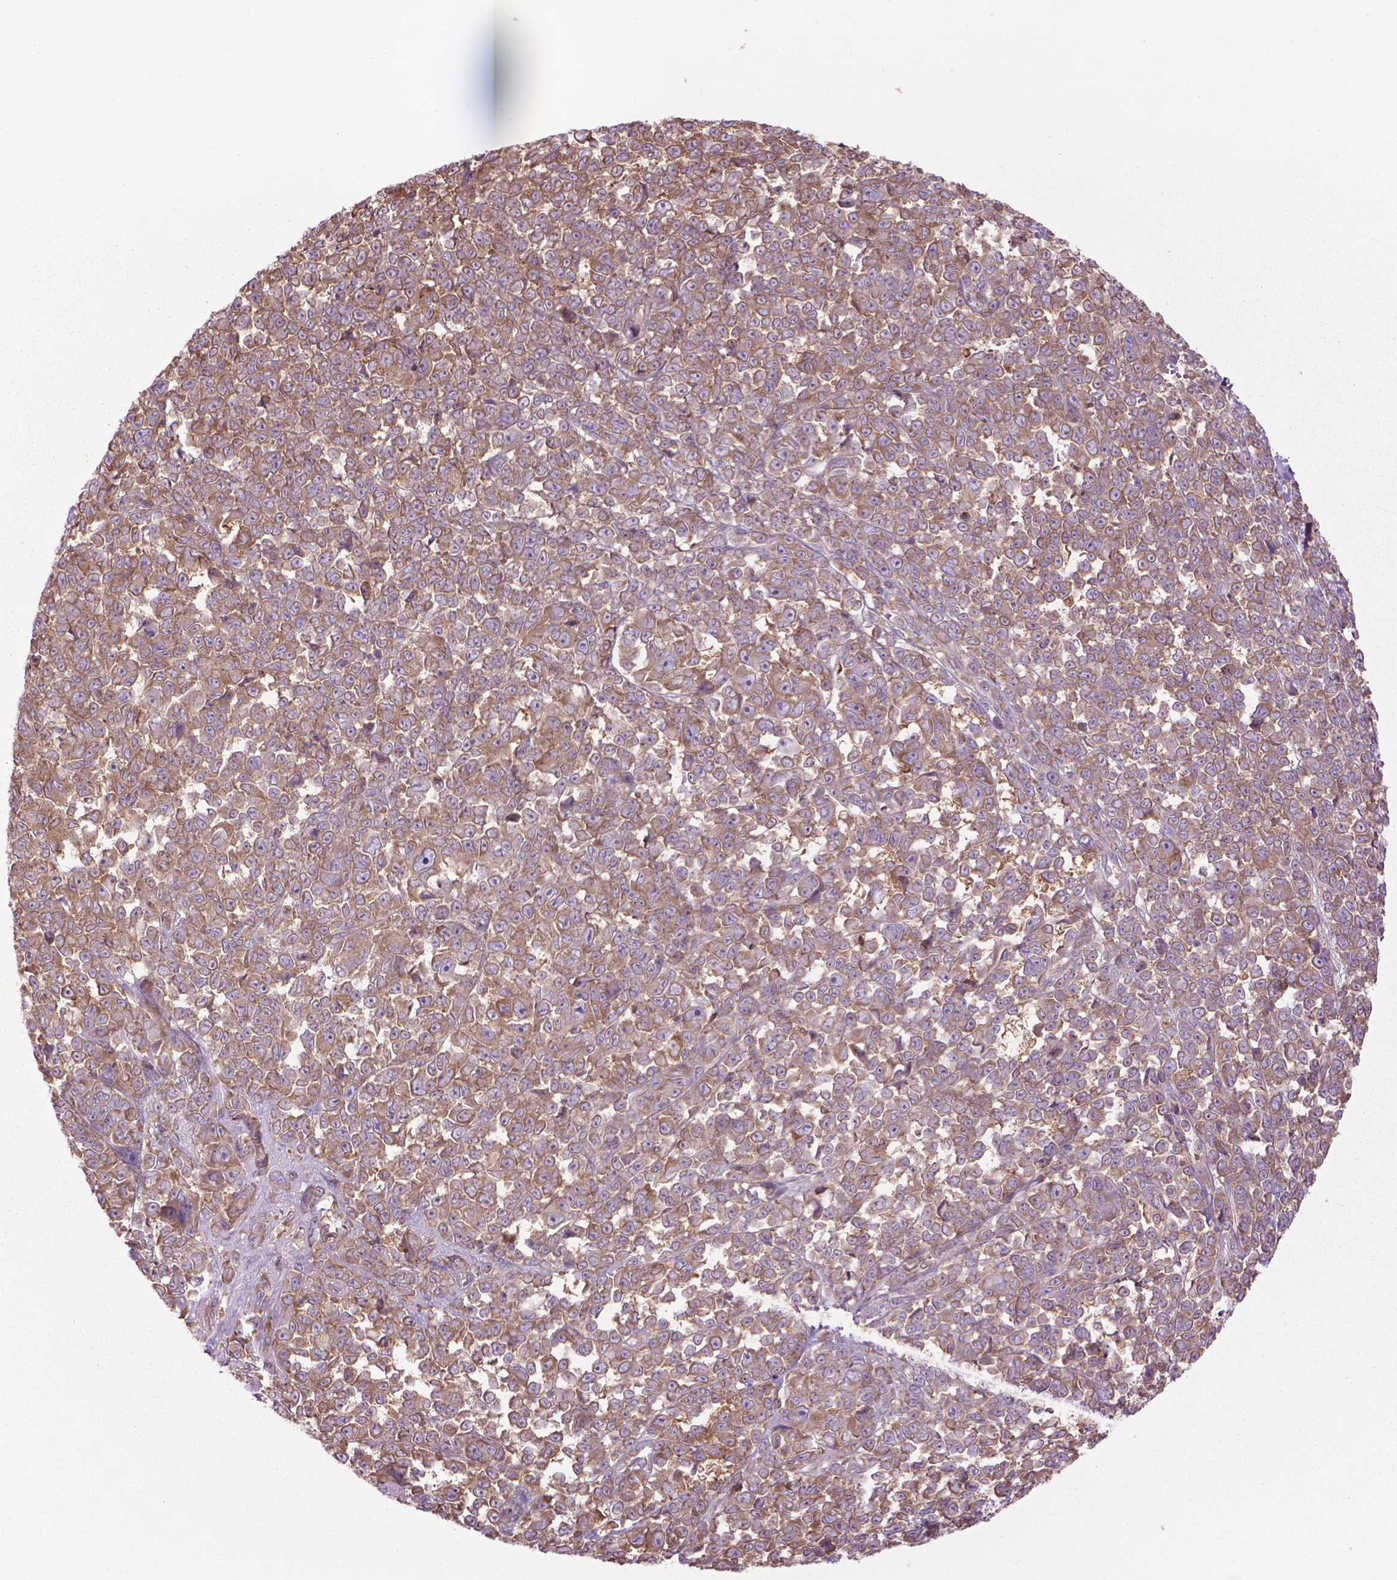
{"staining": {"intensity": "moderate", "quantity": ">75%", "location": "cytoplasmic/membranous"}, "tissue": "melanoma", "cell_type": "Tumor cells", "image_type": "cancer", "snomed": [{"axis": "morphology", "description": "Malignant melanoma, NOS"}, {"axis": "topography", "description": "Skin"}], "caption": "Protein expression analysis of malignant melanoma demonstrates moderate cytoplasmic/membranous positivity in approximately >75% of tumor cells.", "gene": "CORO1B", "patient": {"sex": "female", "age": 95}}